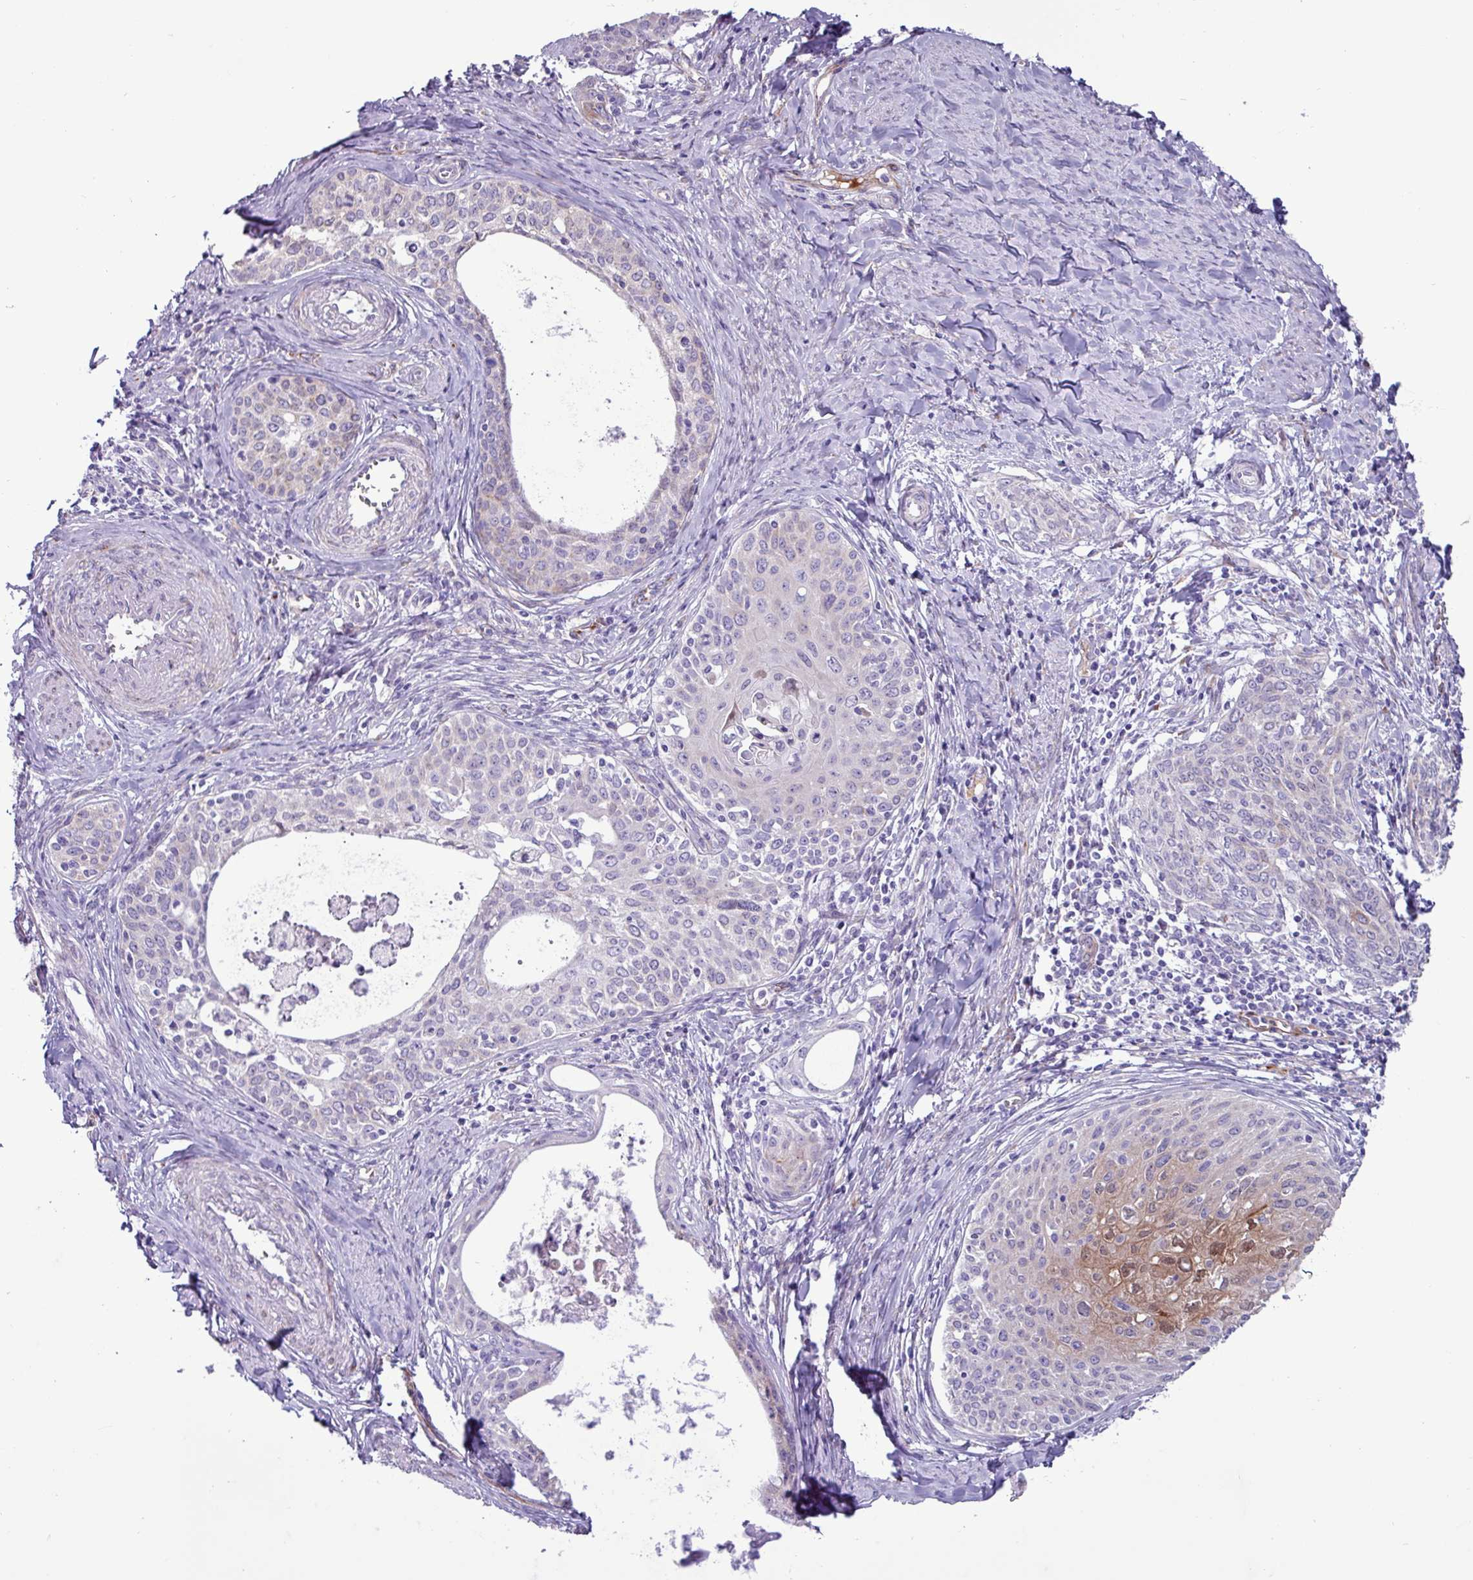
{"staining": {"intensity": "weak", "quantity": "<25%", "location": "cytoplasmic/membranous,nuclear"}, "tissue": "cervical cancer", "cell_type": "Tumor cells", "image_type": "cancer", "snomed": [{"axis": "morphology", "description": "Squamous cell carcinoma, NOS"}, {"axis": "morphology", "description": "Adenocarcinoma, NOS"}, {"axis": "topography", "description": "Cervix"}], "caption": "Immunohistochemical staining of human cervical cancer (squamous cell carcinoma) exhibits no significant staining in tumor cells. Nuclei are stained in blue.", "gene": "PPP1R35", "patient": {"sex": "female", "age": 52}}